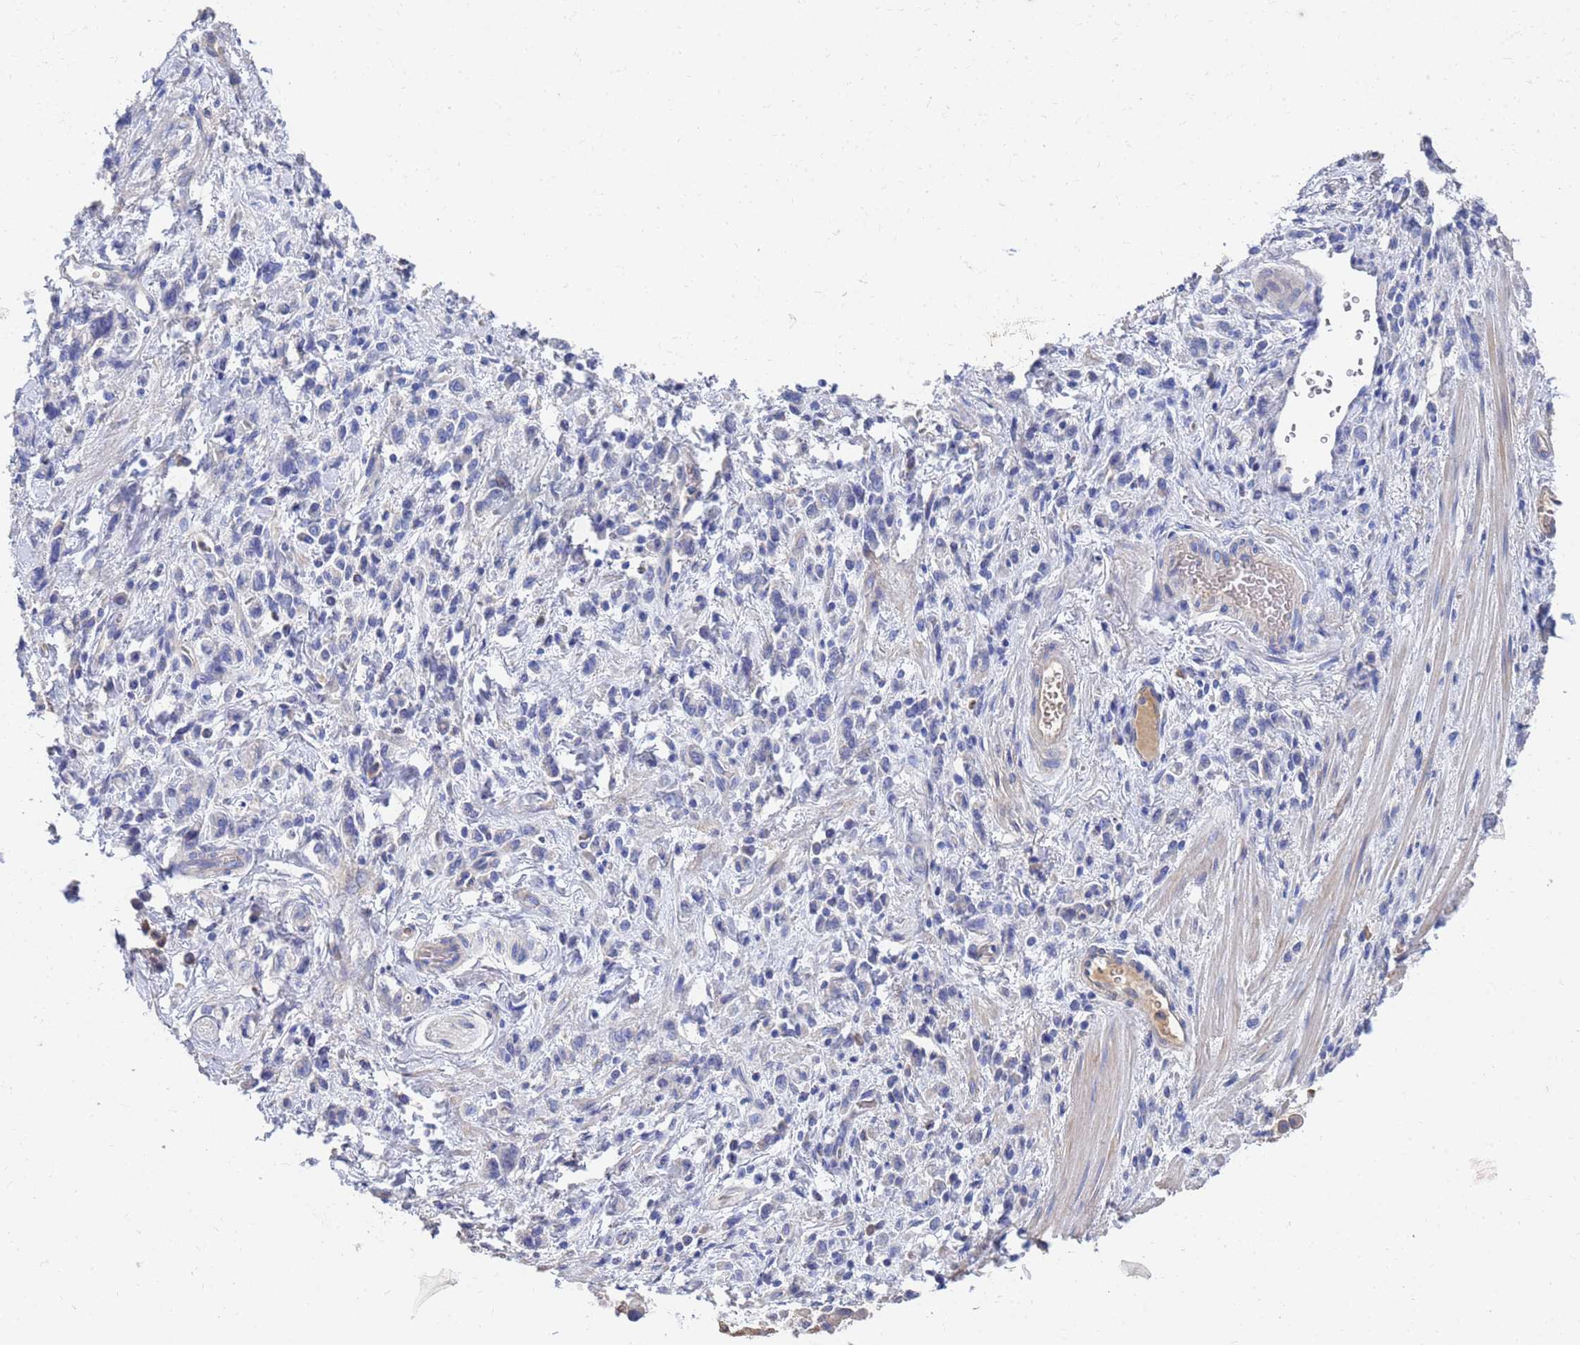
{"staining": {"intensity": "negative", "quantity": "none", "location": "none"}, "tissue": "stomach cancer", "cell_type": "Tumor cells", "image_type": "cancer", "snomed": [{"axis": "morphology", "description": "Adenocarcinoma, NOS"}, {"axis": "topography", "description": "Stomach"}], "caption": "The photomicrograph shows no staining of tumor cells in adenocarcinoma (stomach). (Immunohistochemistry, brightfield microscopy, high magnification).", "gene": "LBX2", "patient": {"sex": "male", "age": 77}}